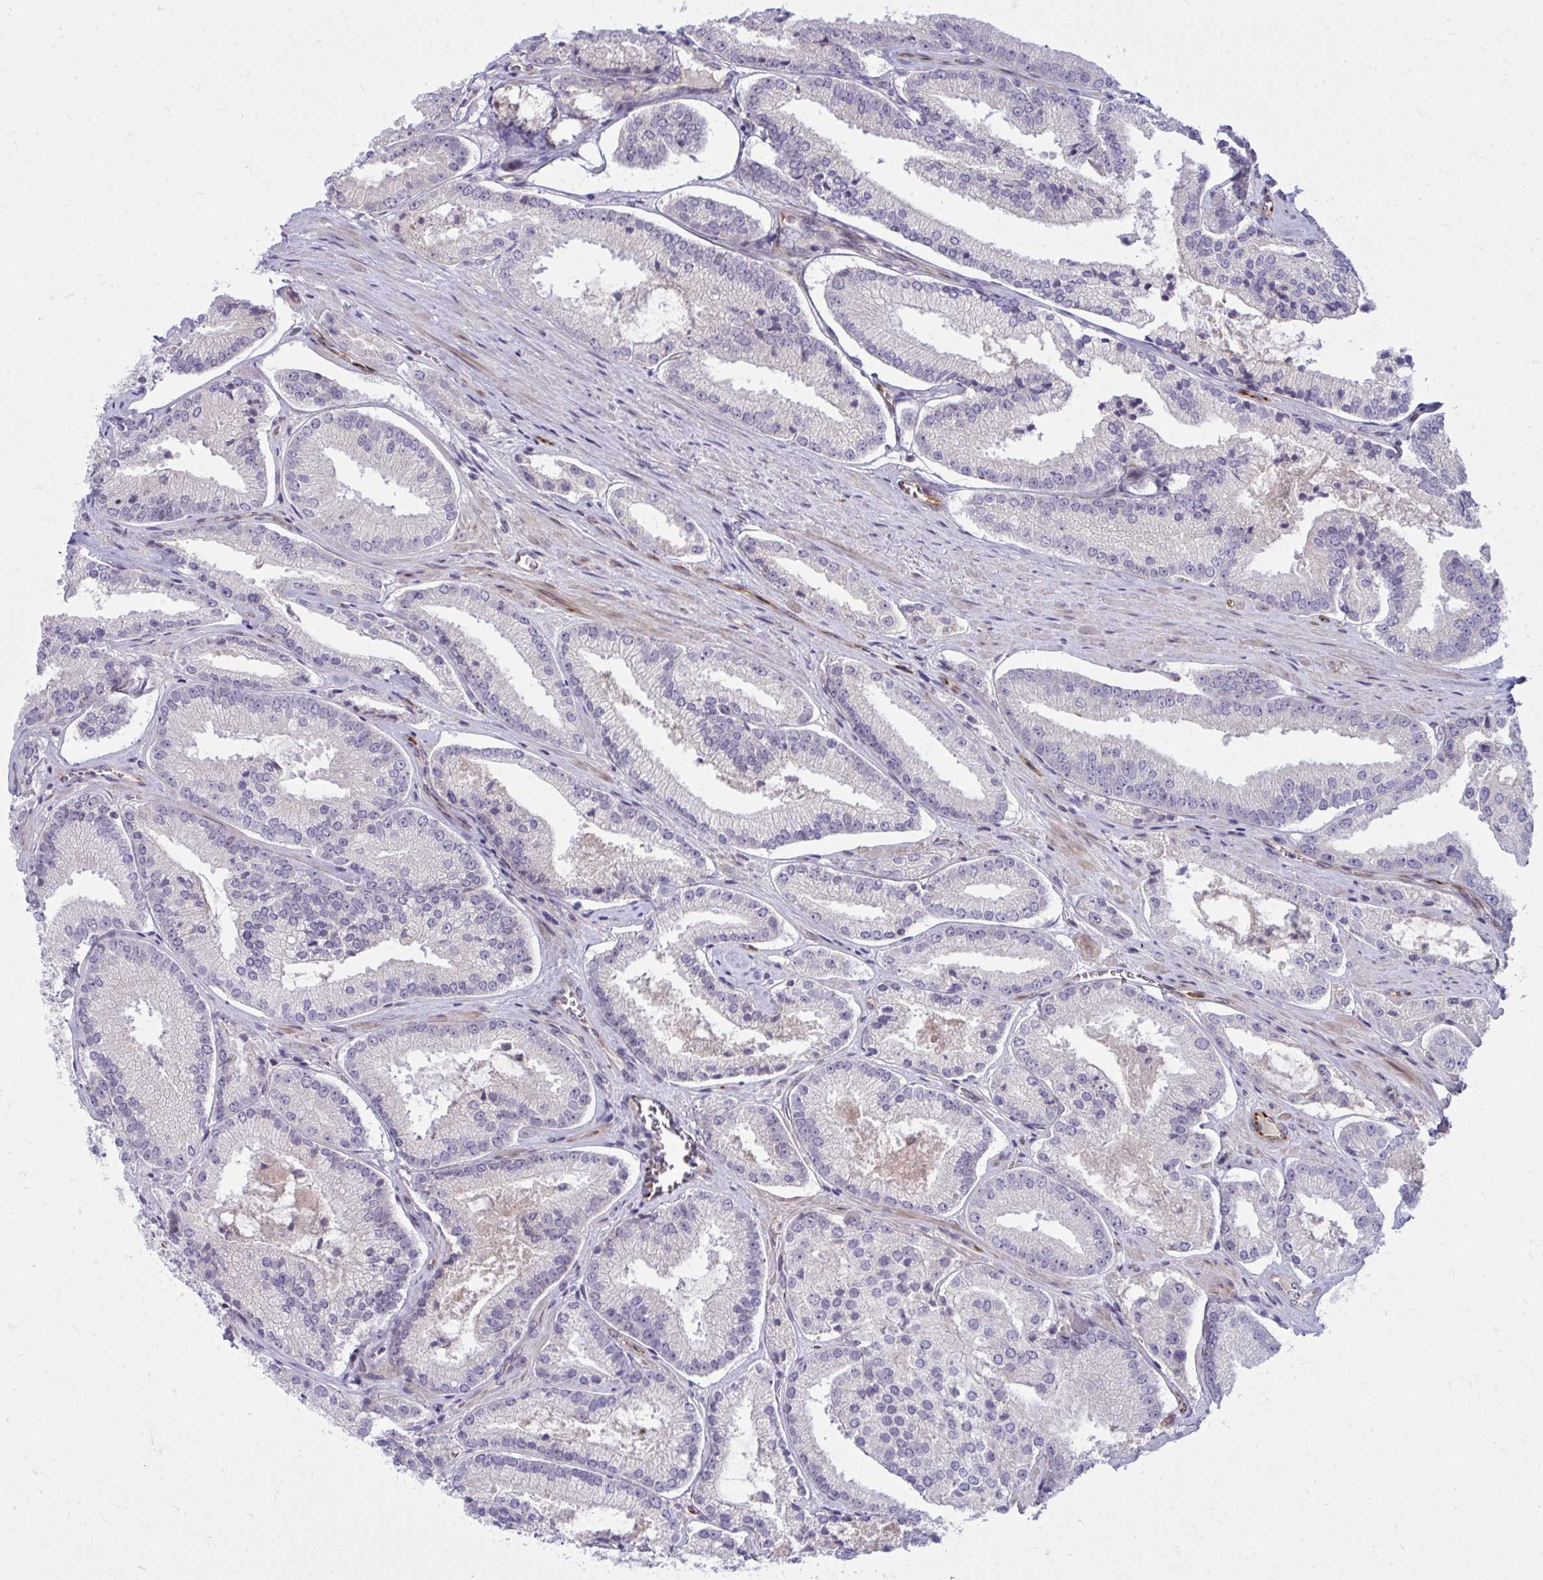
{"staining": {"intensity": "negative", "quantity": "none", "location": "none"}, "tissue": "prostate cancer", "cell_type": "Tumor cells", "image_type": "cancer", "snomed": [{"axis": "morphology", "description": "Adenocarcinoma, High grade"}, {"axis": "topography", "description": "Prostate"}], "caption": "Immunohistochemical staining of prostate adenocarcinoma (high-grade) demonstrates no significant positivity in tumor cells. (DAB (3,3'-diaminobenzidine) immunohistochemistry visualized using brightfield microscopy, high magnification).", "gene": "SLC14A1", "patient": {"sex": "male", "age": 73}}